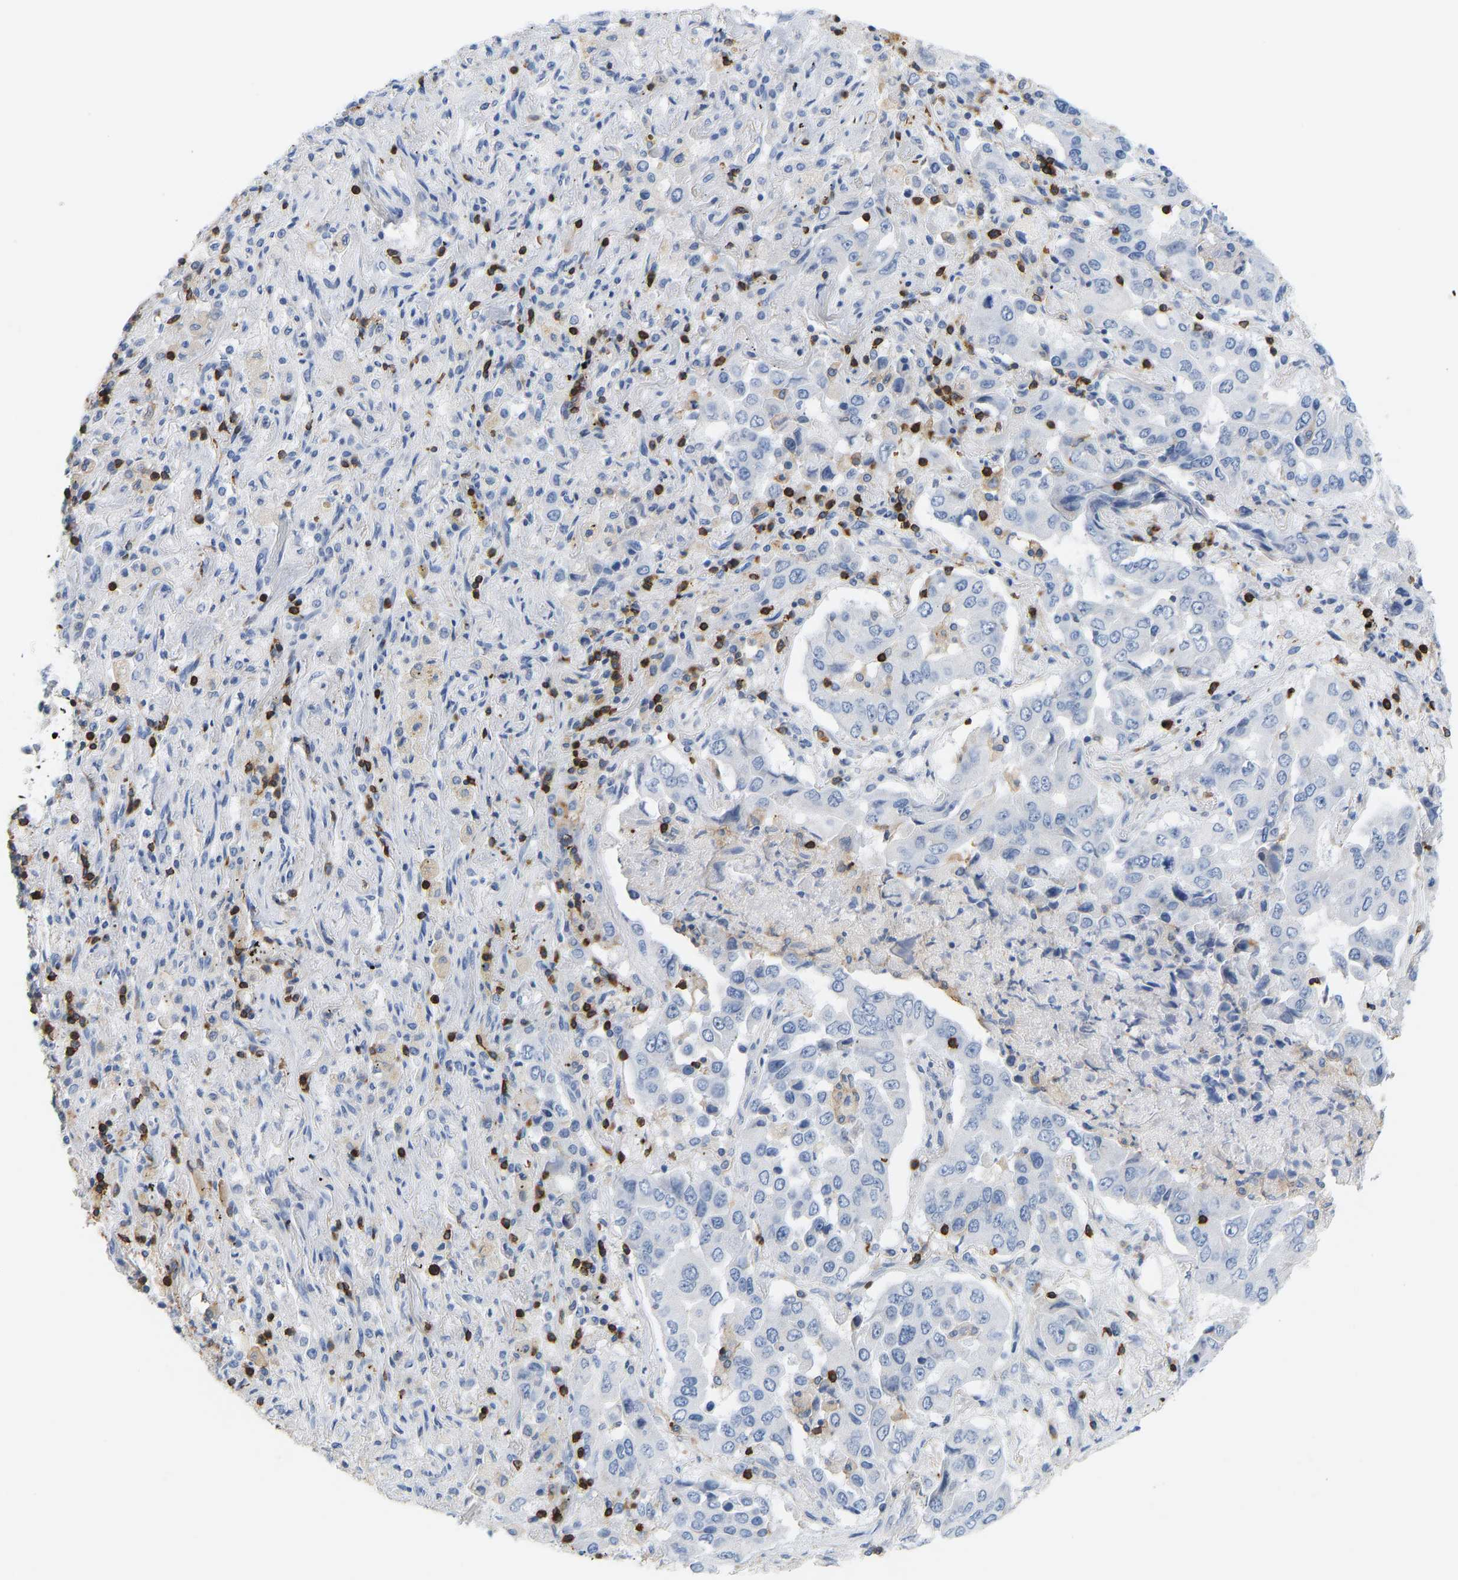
{"staining": {"intensity": "negative", "quantity": "none", "location": "none"}, "tissue": "lung cancer", "cell_type": "Tumor cells", "image_type": "cancer", "snomed": [{"axis": "morphology", "description": "Adenocarcinoma, NOS"}, {"axis": "topography", "description": "Lung"}], "caption": "This image is of lung adenocarcinoma stained with IHC to label a protein in brown with the nuclei are counter-stained blue. There is no expression in tumor cells.", "gene": "EVL", "patient": {"sex": "female", "age": 65}}